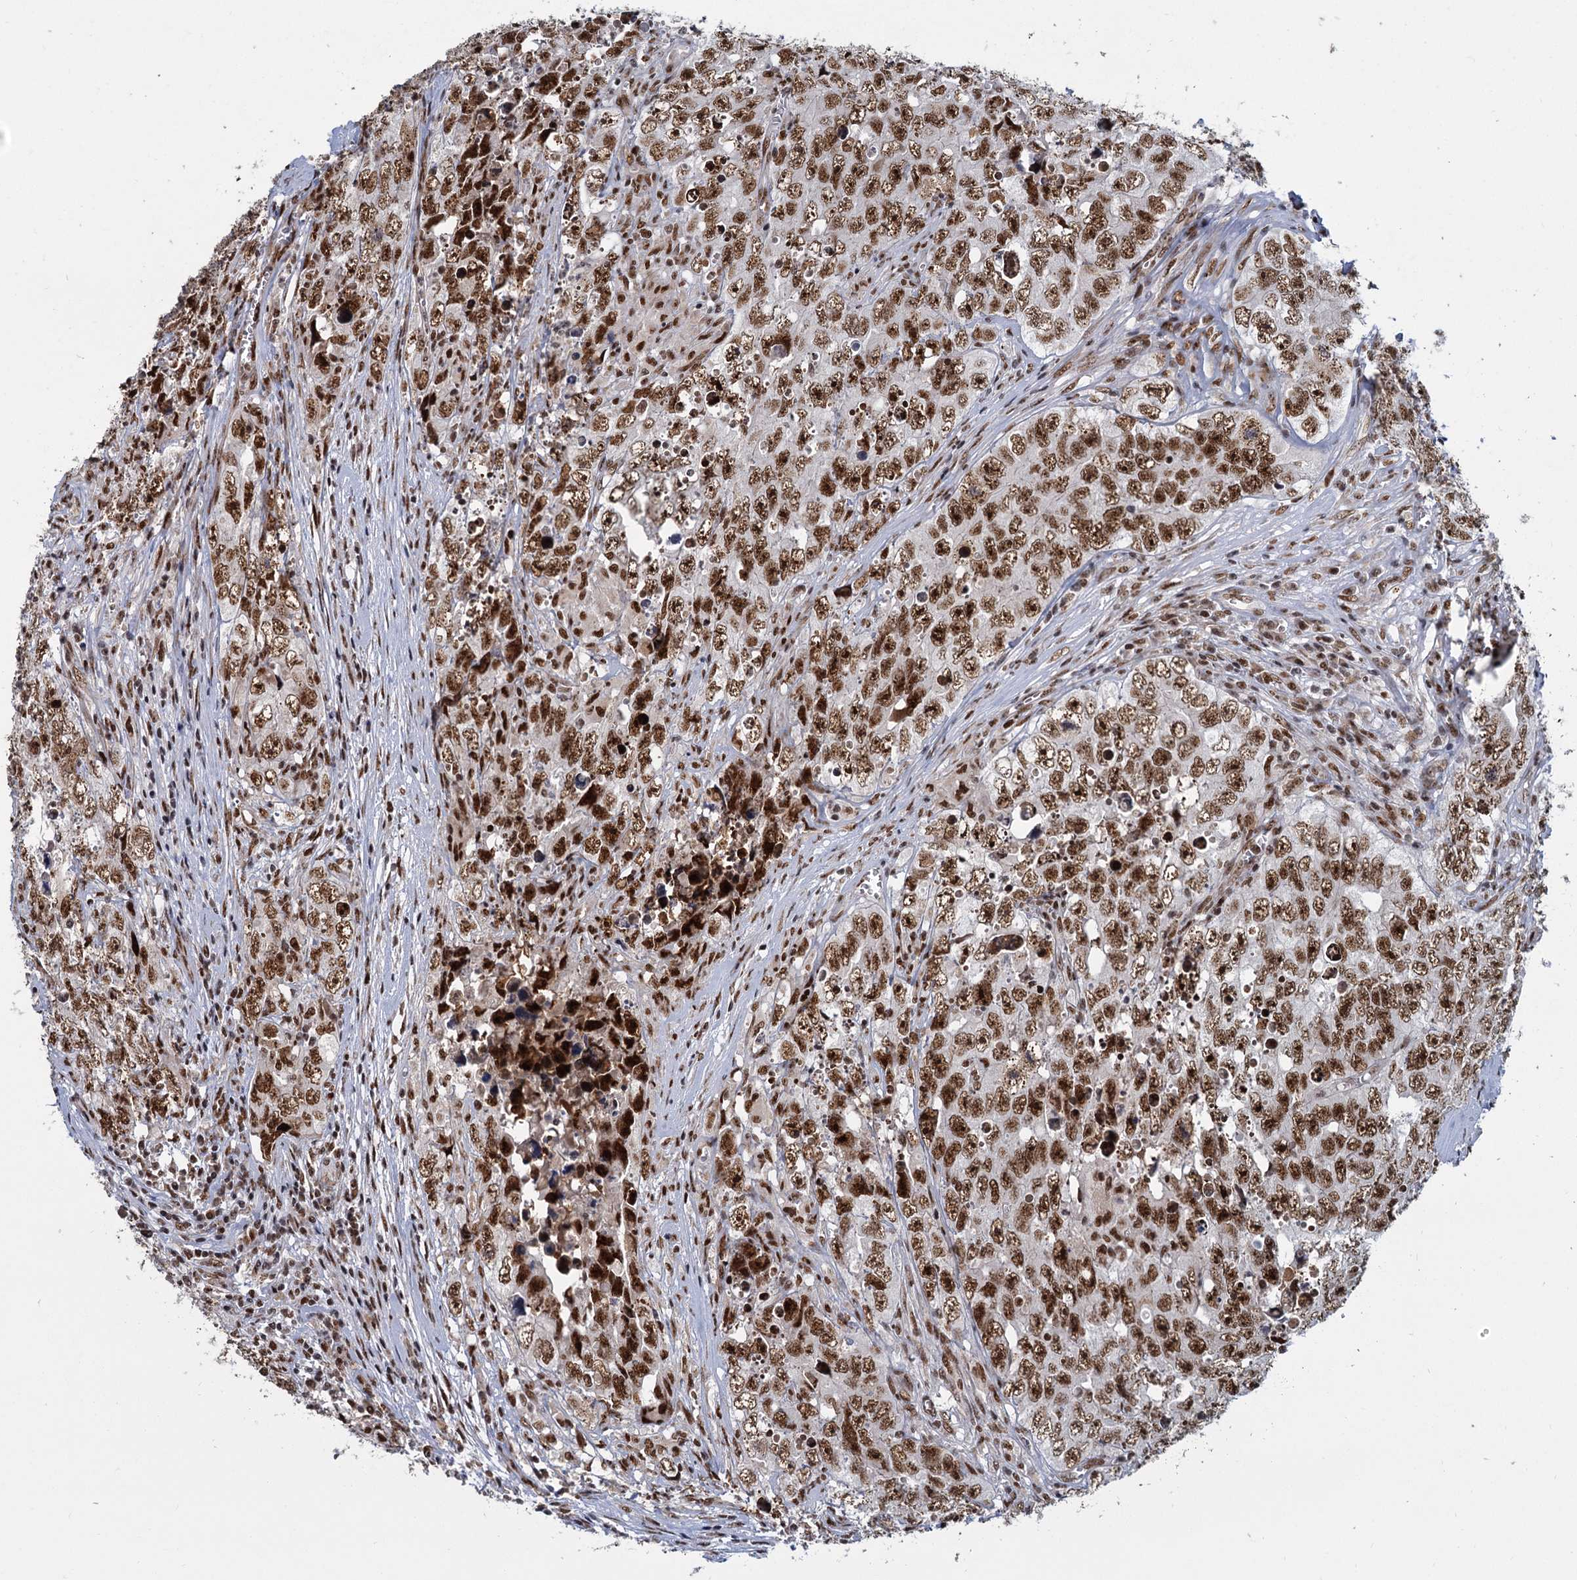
{"staining": {"intensity": "strong", "quantity": ">75%", "location": "nuclear"}, "tissue": "testis cancer", "cell_type": "Tumor cells", "image_type": "cancer", "snomed": [{"axis": "morphology", "description": "Seminoma, NOS"}, {"axis": "morphology", "description": "Carcinoma, Embryonal, NOS"}, {"axis": "topography", "description": "Testis"}], "caption": "Approximately >75% of tumor cells in testis cancer (embryonal carcinoma) show strong nuclear protein staining as visualized by brown immunohistochemical staining.", "gene": "WBP4", "patient": {"sex": "male", "age": 43}}